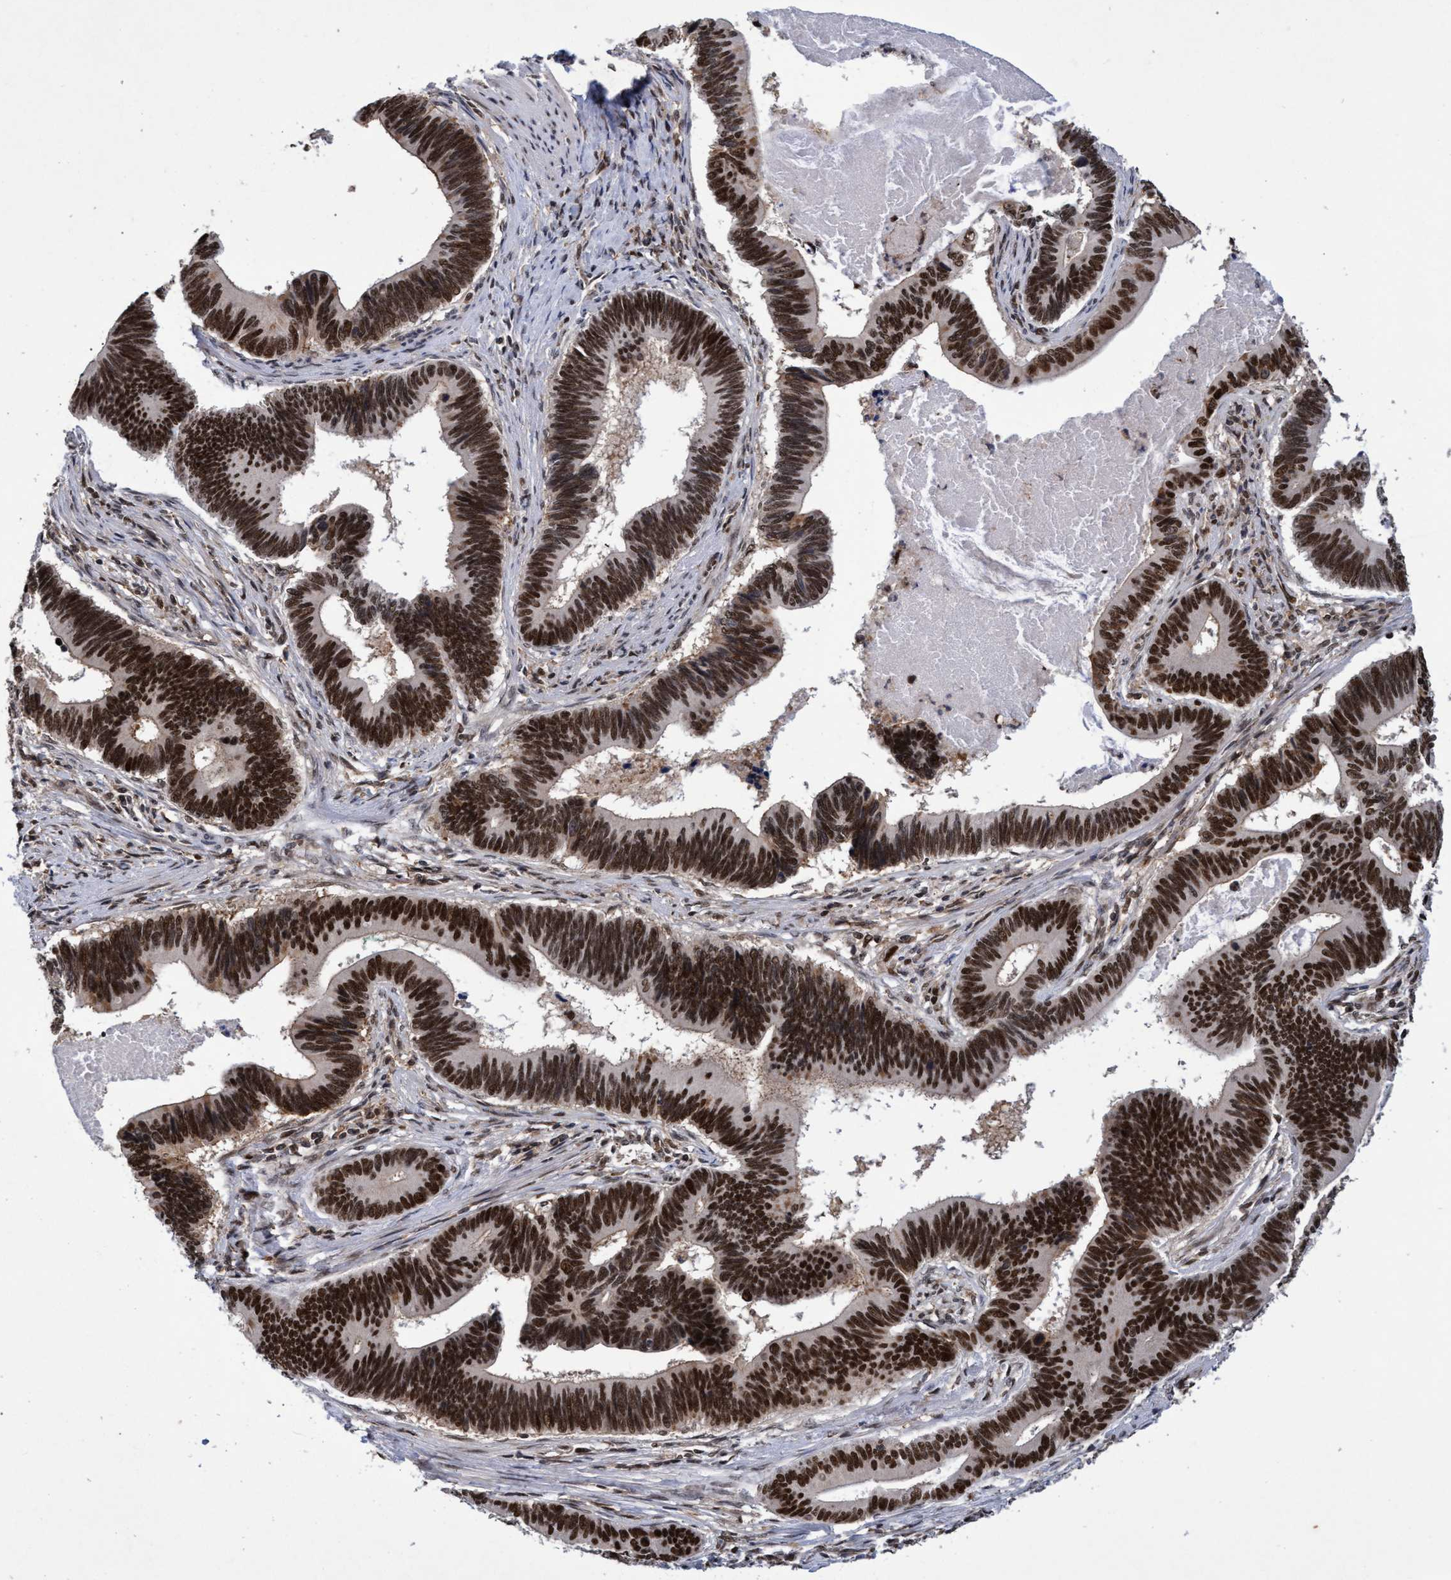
{"staining": {"intensity": "strong", "quantity": ">75%", "location": "nuclear"}, "tissue": "pancreatic cancer", "cell_type": "Tumor cells", "image_type": "cancer", "snomed": [{"axis": "morphology", "description": "Adenocarcinoma, NOS"}, {"axis": "topography", "description": "Pancreas"}], "caption": "Tumor cells show strong nuclear expression in about >75% of cells in pancreatic adenocarcinoma.", "gene": "GTF2F1", "patient": {"sex": "female", "age": 70}}